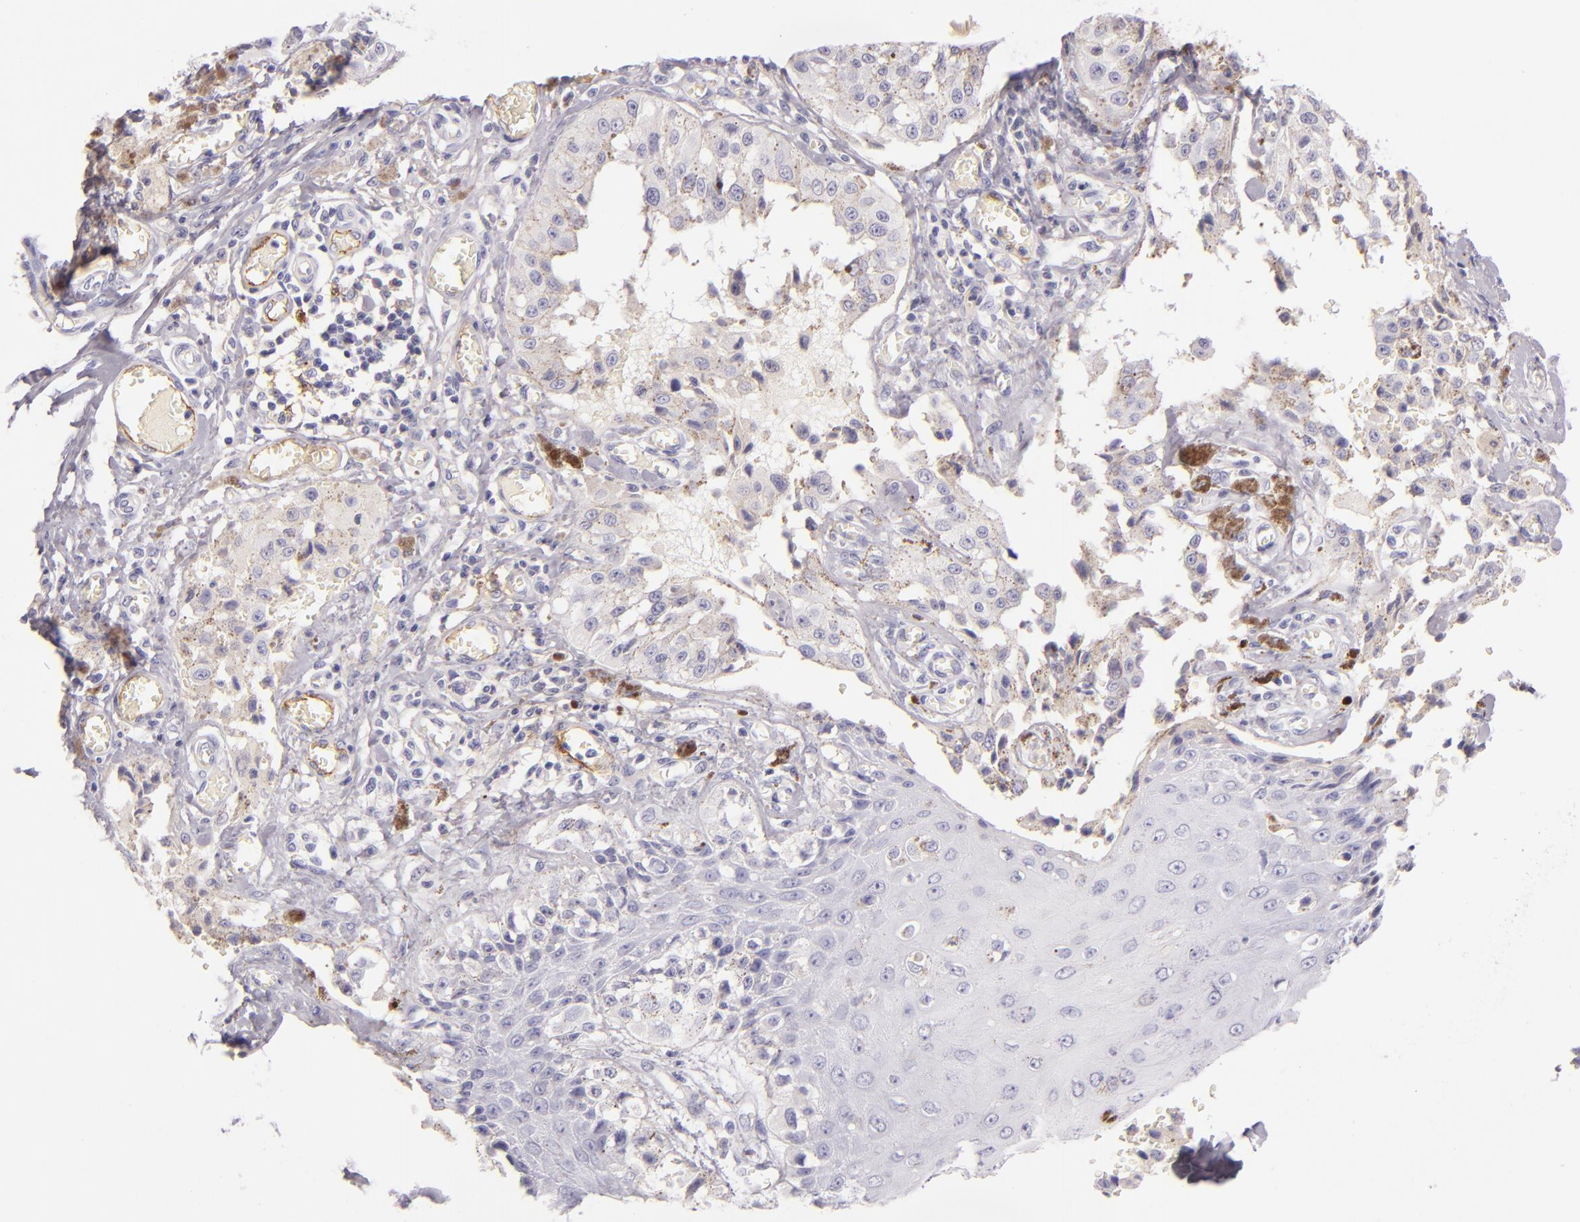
{"staining": {"intensity": "negative", "quantity": "none", "location": "none"}, "tissue": "melanoma", "cell_type": "Tumor cells", "image_type": "cancer", "snomed": [{"axis": "morphology", "description": "Malignant melanoma, NOS"}, {"axis": "topography", "description": "Skin"}], "caption": "Melanoma was stained to show a protein in brown. There is no significant expression in tumor cells.", "gene": "ICAM1", "patient": {"sex": "female", "age": 82}}